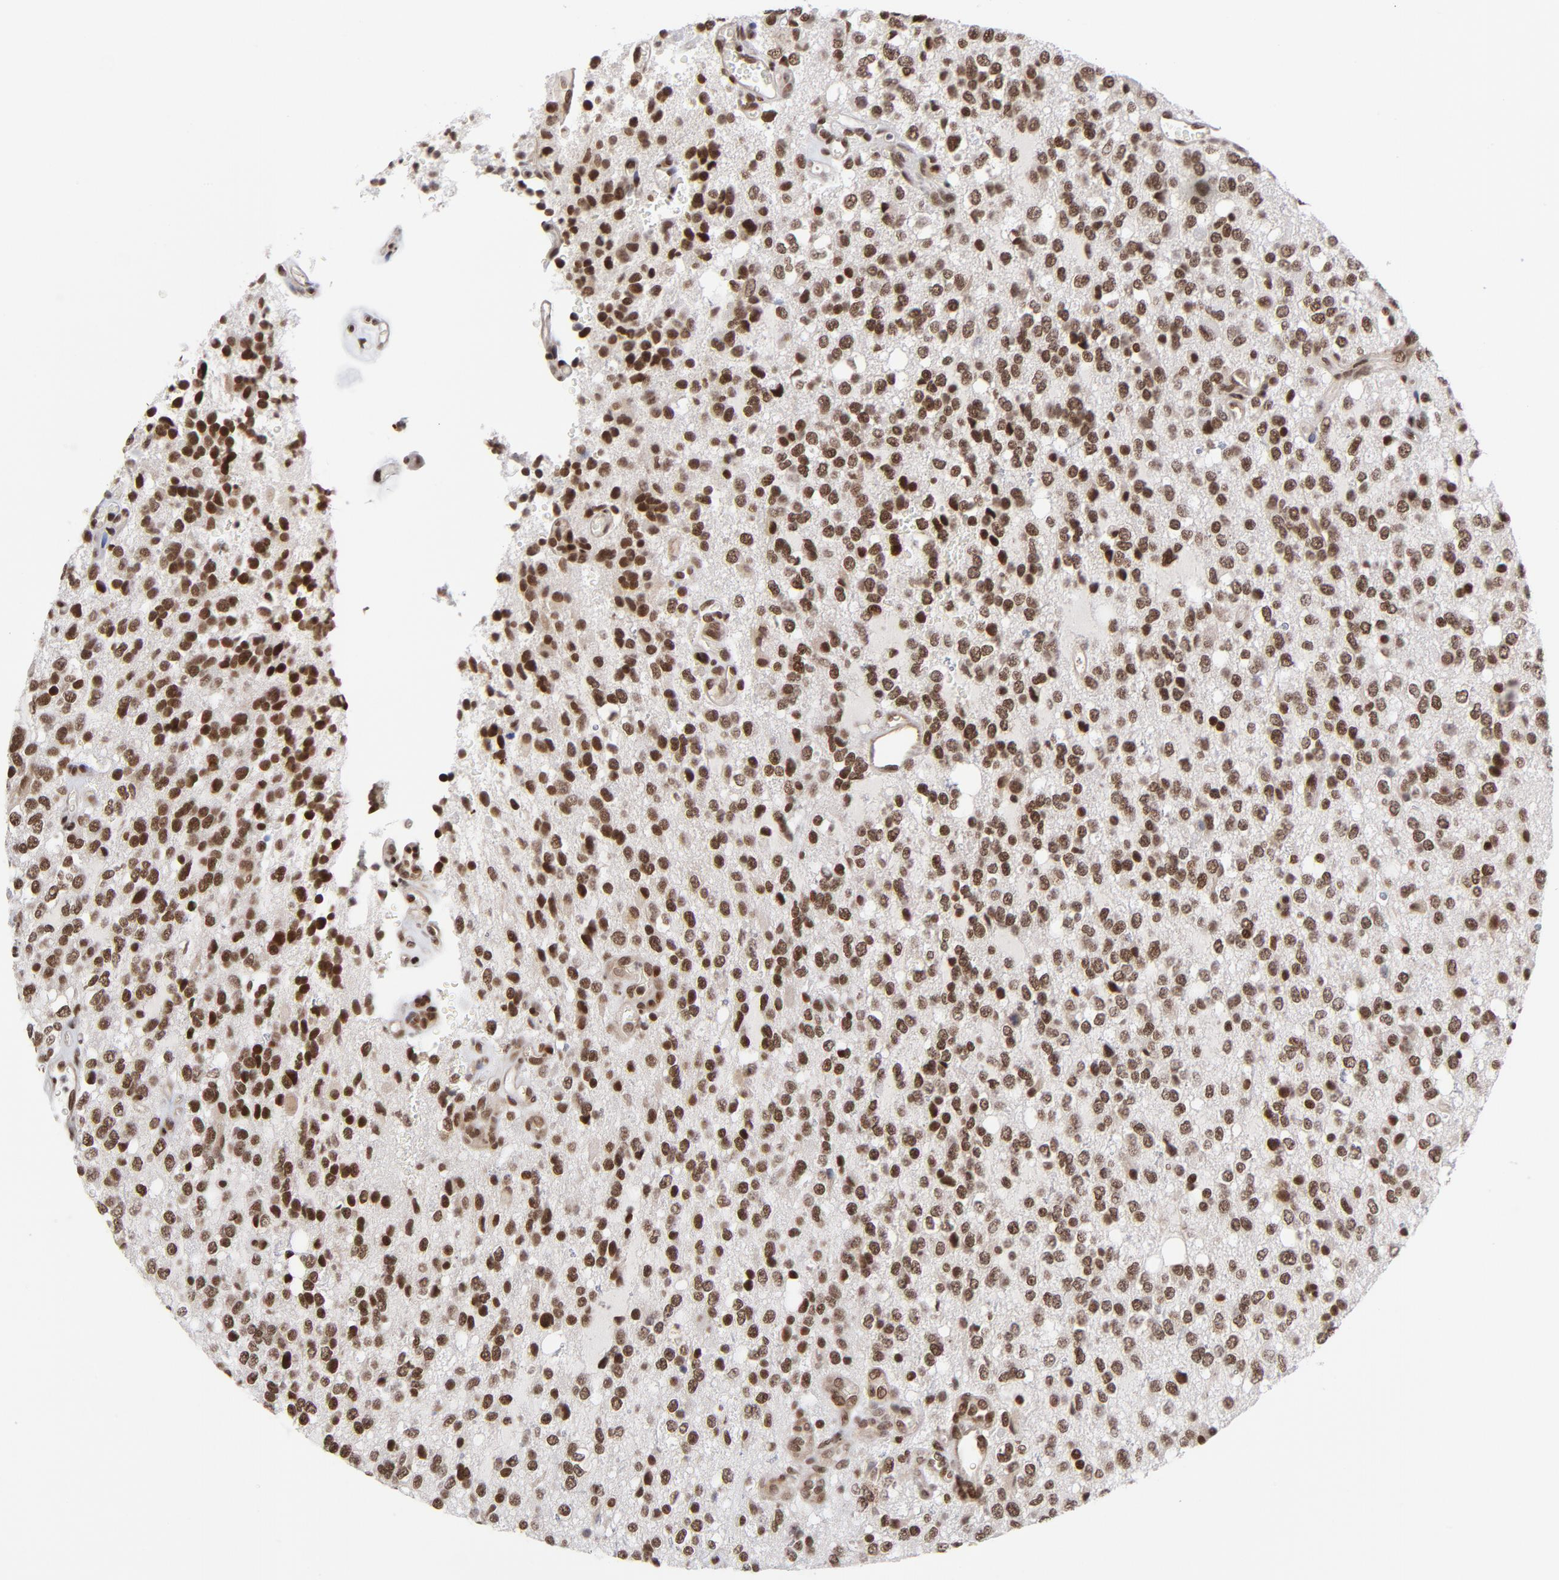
{"staining": {"intensity": "strong", "quantity": ">75%", "location": "nuclear"}, "tissue": "glioma", "cell_type": "Tumor cells", "image_type": "cancer", "snomed": [{"axis": "morphology", "description": "Glioma, malignant, High grade"}, {"axis": "topography", "description": "Brain"}], "caption": "High-power microscopy captured an immunohistochemistry (IHC) image of glioma, revealing strong nuclear expression in about >75% of tumor cells.", "gene": "CTCF", "patient": {"sex": "male", "age": 47}}